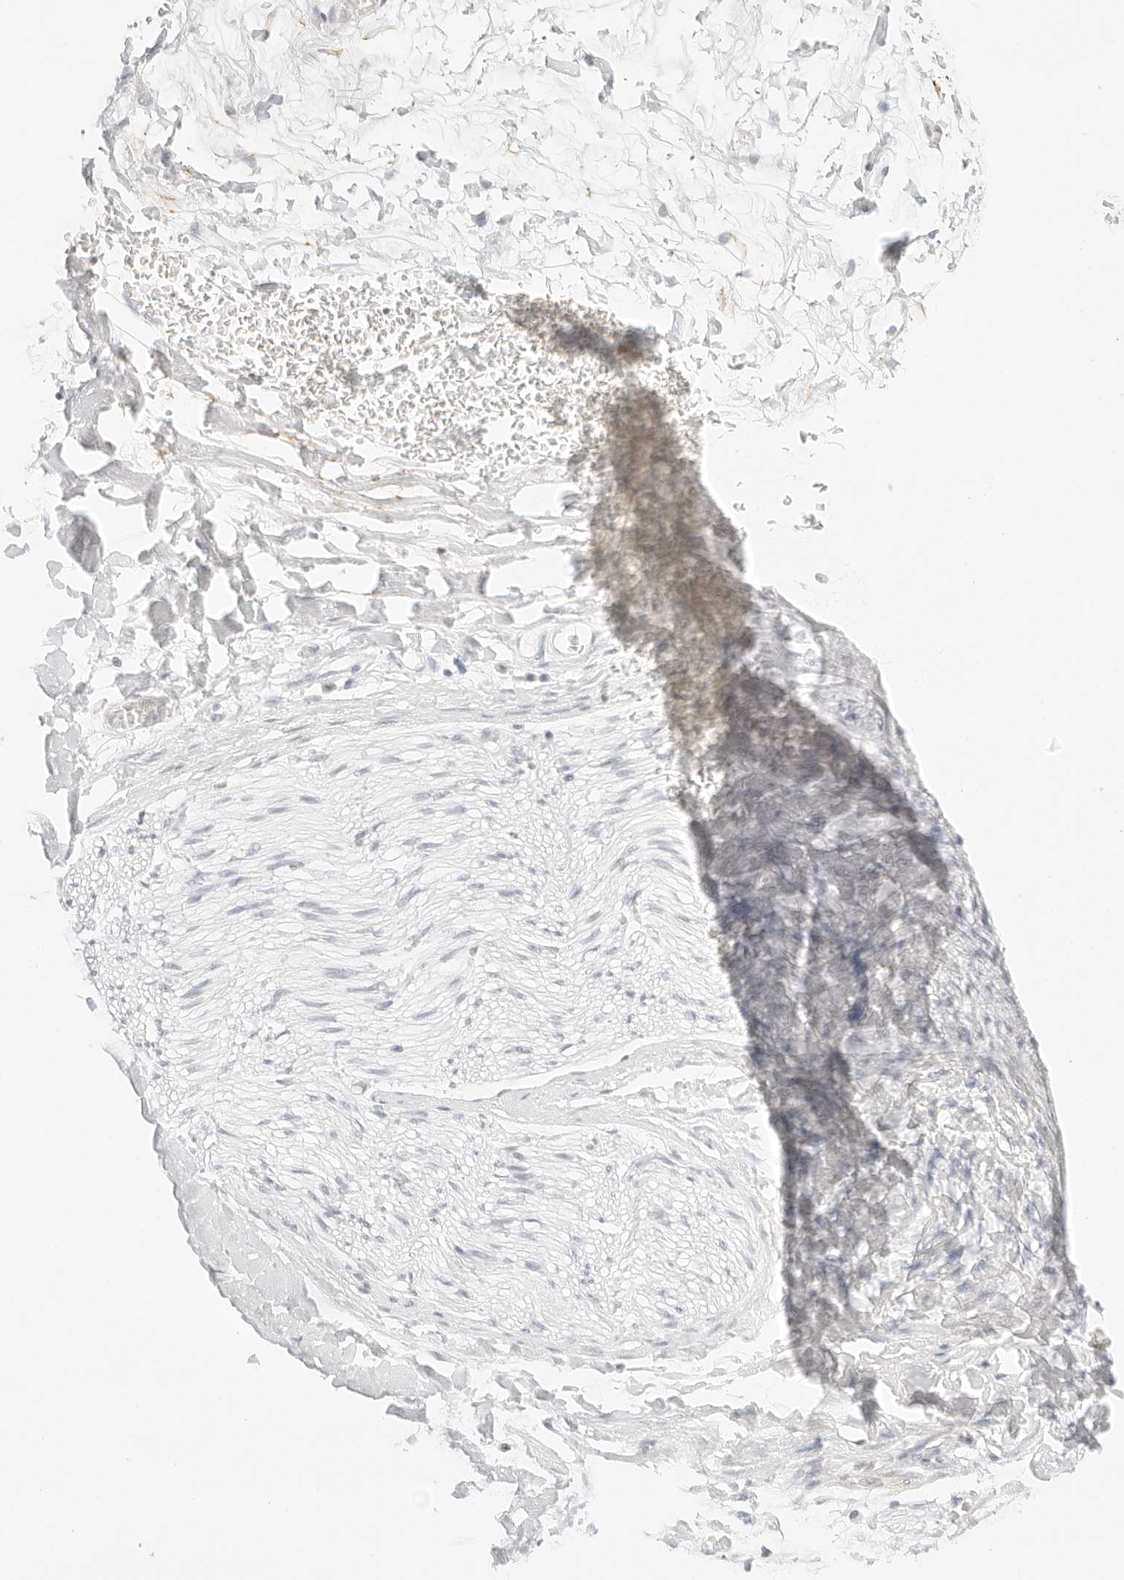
{"staining": {"intensity": "negative", "quantity": "none", "location": "none"}, "tissue": "adipose tissue", "cell_type": "Adipocytes", "image_type": "normal", "snomed": [{"axis": "morphology", "description": "Normal tissue, NOS"}, {"axis": "morphology", "description": "Adenocarcinoma, NOS"}, {"axis": "topography", "description": "Esophagus"}], "caption": "Immunohistochemistry histopathology image of unremarkable adipose tissue: adipose tissue stained with DAB exhibits no significant protein staining in adipocytes.", "gene": "FBLN5", "patient": {"sex": "male", "age": 62}}